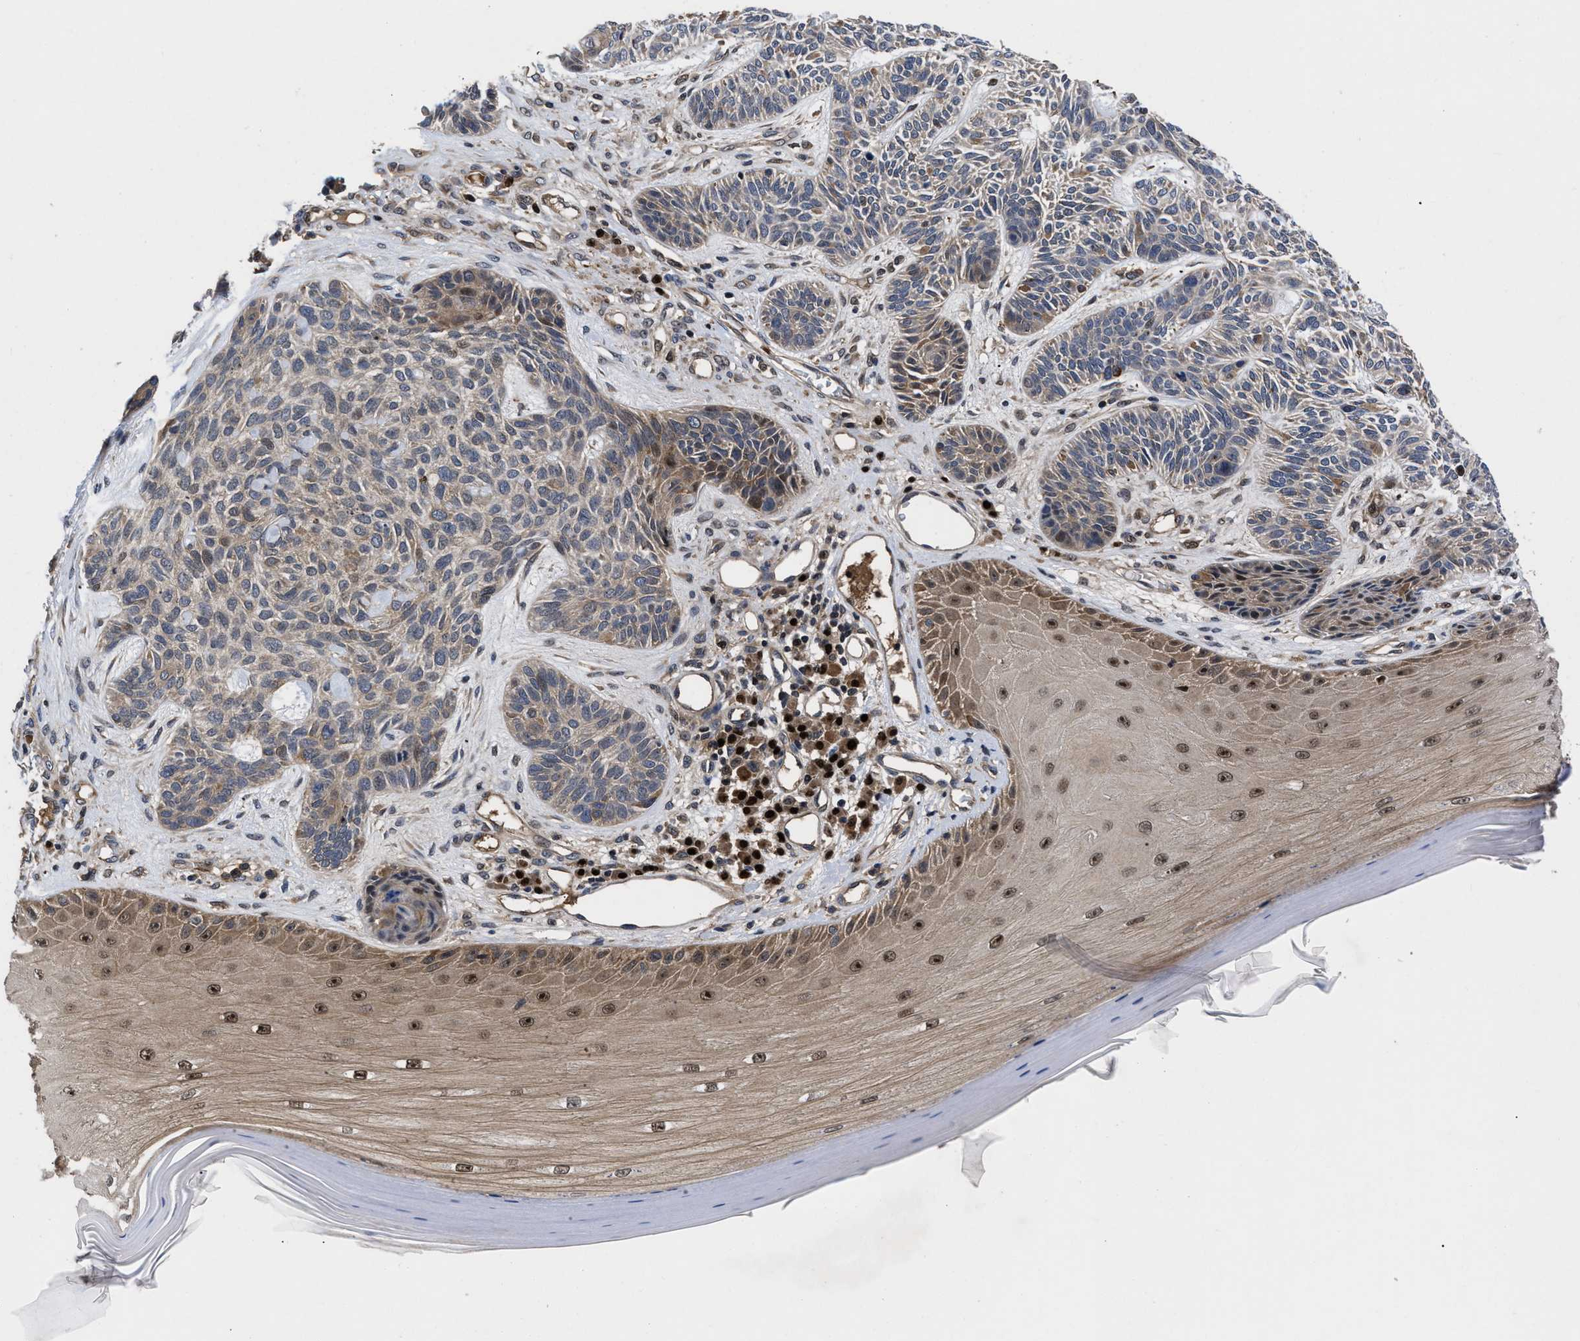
{"staining": {"intensity": "weak", "quantity": ">75%", "location": "cytoplasmic/membranous,nuclear"}, "tissue": "skin cancer", "cell_type": "Tumor cells", "image_type": "cancer", "snomed": [{"axis": "morphology", "description": "Basal cell carcinoma"}, {"axis": "topography", "description": "Skin"}], "caption": "Immunohistochemical staining of human basal cell carcinoma (skin) reveals weak cytoplasmic/membranous and nuclear protein expression in approximately >75% of tumor cells.", "gene": "FAM200A", "patient": {"sex": "male", "age": 55}}